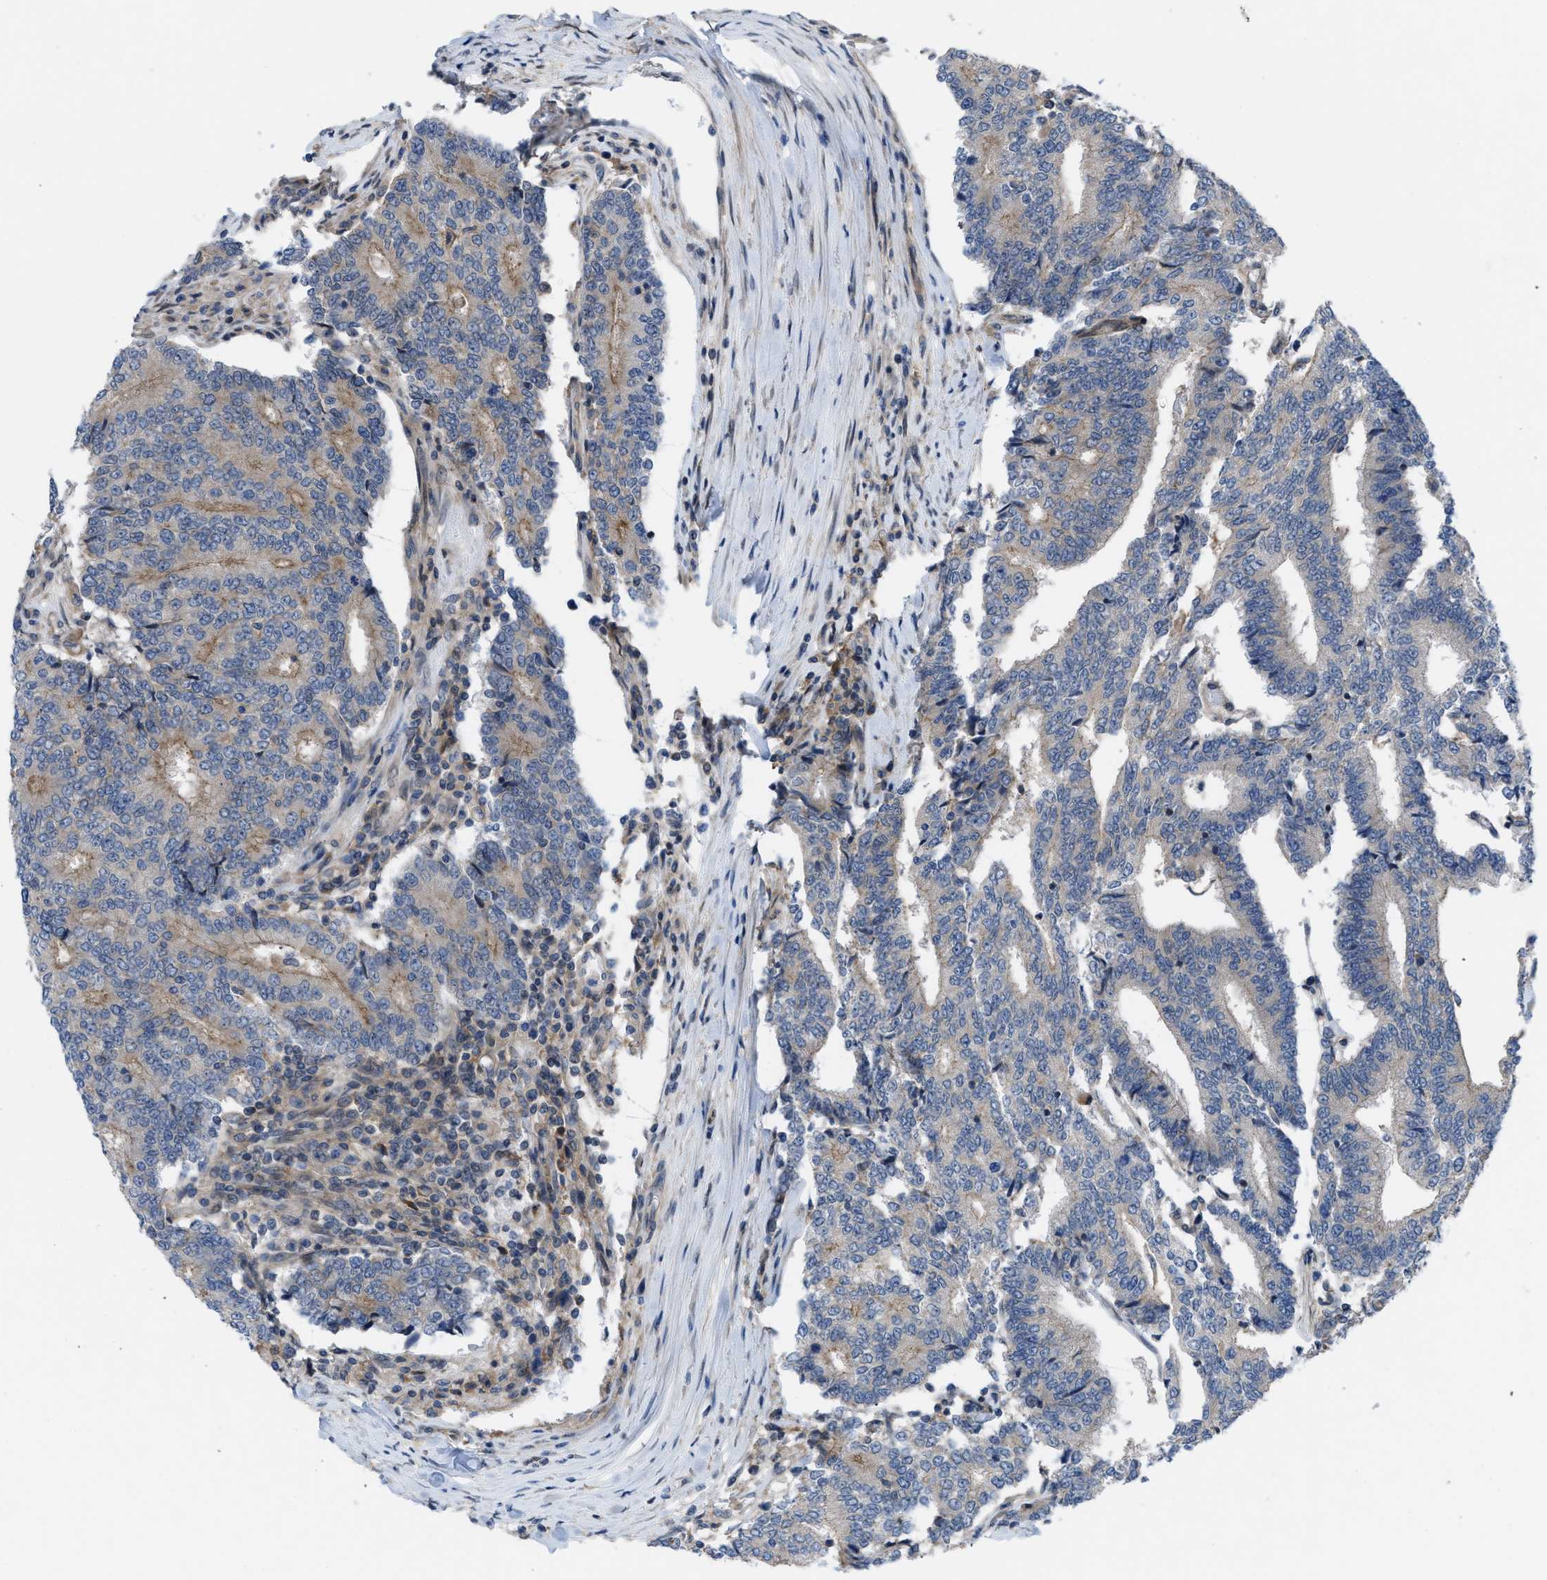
{"staining": {"intensity": "moderate", "quantity": ">75%", "location": "cytoplasmic/membranous"}, "tissue": "prostate cancer", "cell_type": "Tumor cells", "image_type": "cancer", "snomed": [{"axis": "morphology", "description": "Normal tissue, NOS"}, {"axis": "morphology", "description": "Adenocarcinoma, High grade"}, {"axis": "topography", "description": "Prostate"}, {"axis": "topography", "description": "Seminal veicle"}], "caption": "A medium amount of moderate cytoplasmic/membranous expression is identified in about >75% of tumor cells in prostate cancer tissue.", "gene": "MYO18A", "patient": {"sex": "male", "age": 55}}